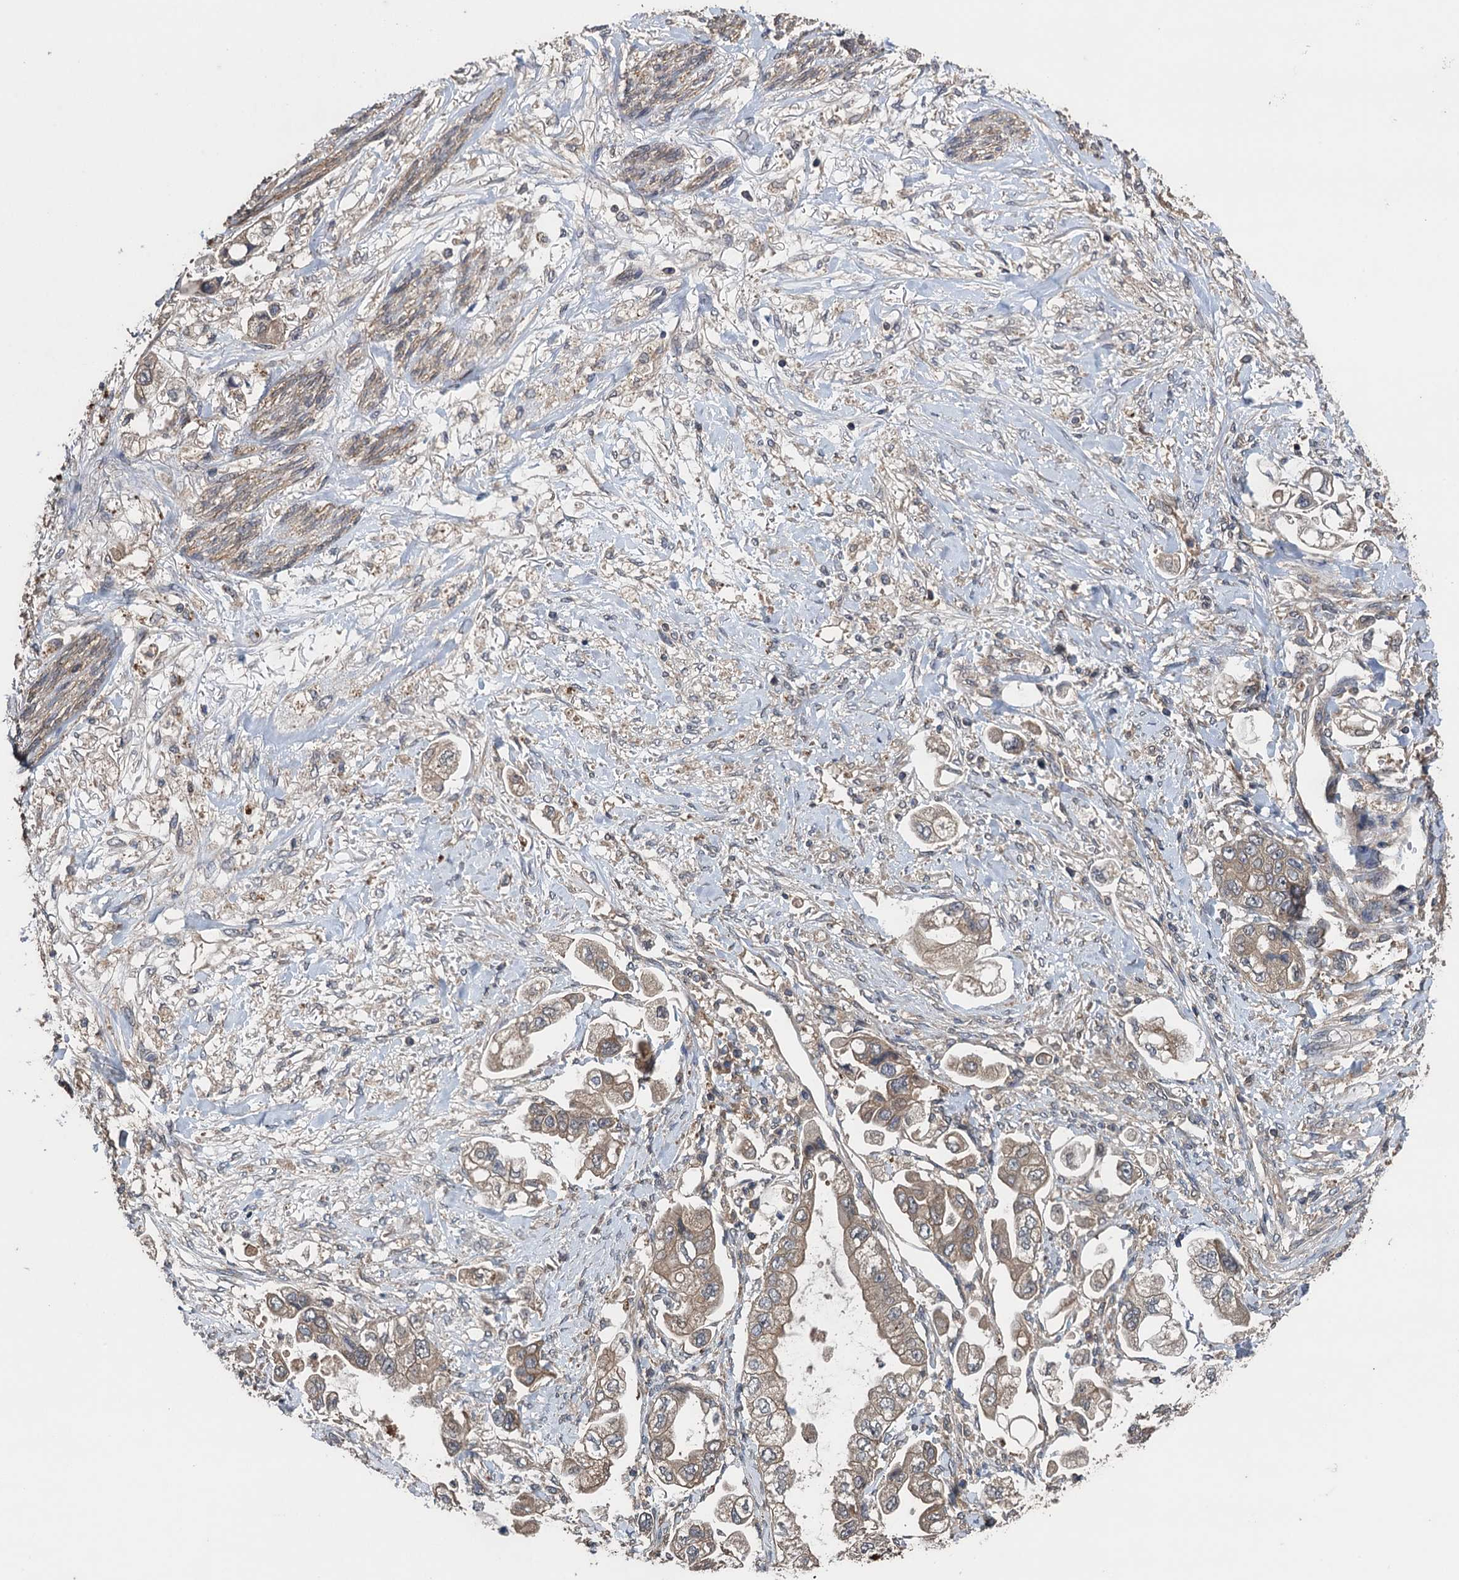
{"staining": {"intensity": "weak", "quantity": ">75%", "location": "cytoplasmic/membranous"}, "tissue": "stomach cancer", "cell_type": "Tumor cells", "image_type": "cancer", "snomed": [{"axis": "morphology", "description": "Adenocarcinoma, NOS"}, {"axis": "topography", "description": "Stomach"}], "caption": "Protein expression analysis of human stomach cancer (adenocarcinoma) reveals weak cytoplasmic/membranous expression in approximately >75% of tumor cells.", "gene": "CNTN5", "patient": {"sex": "male", "age": 62}}